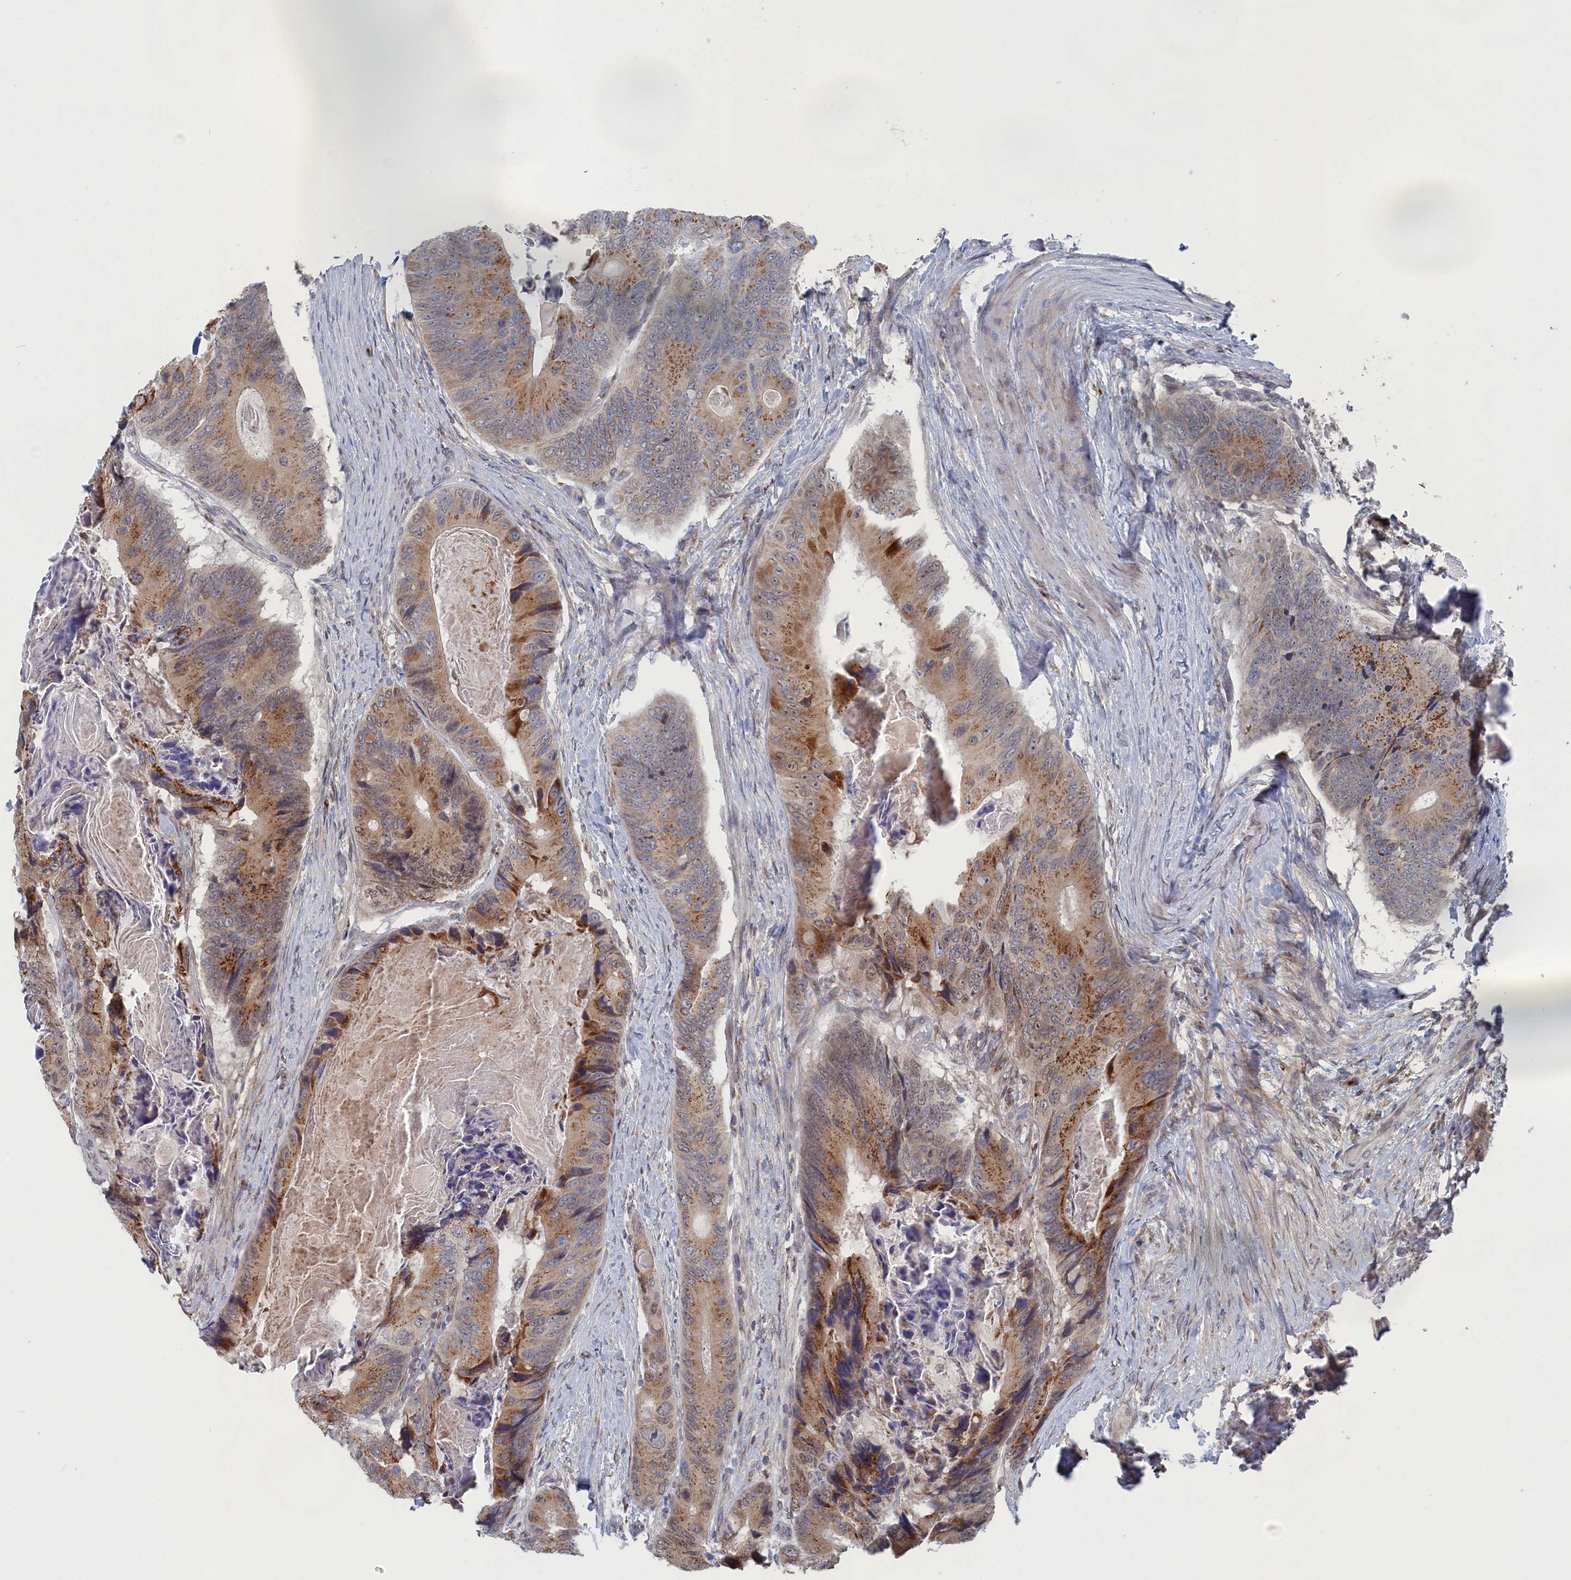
{"staining": {"intensity": "moderate", "quantity": ">75%", "location": "cytoplasmic/membranous"}, "tissue": "colorectal cancer", "cell_type": "Tumor cells", "image_type": "cancer", "snomed": [{"axis": "morphology", "description": "Adenocarcinoma, NOS"}, {"axis": "topography", "description": "Colon"}], "caption": "Immunohistochemistry photomicrograph of human adenocarcinoma (colorectal) stained for a protein (brown), which demonstrates medium levels of moderate cytoplasmic/membranous expression in about >75% of tumor cells.", "gene": "IRX1", "patient": {"sex": "male", "age": 84}}